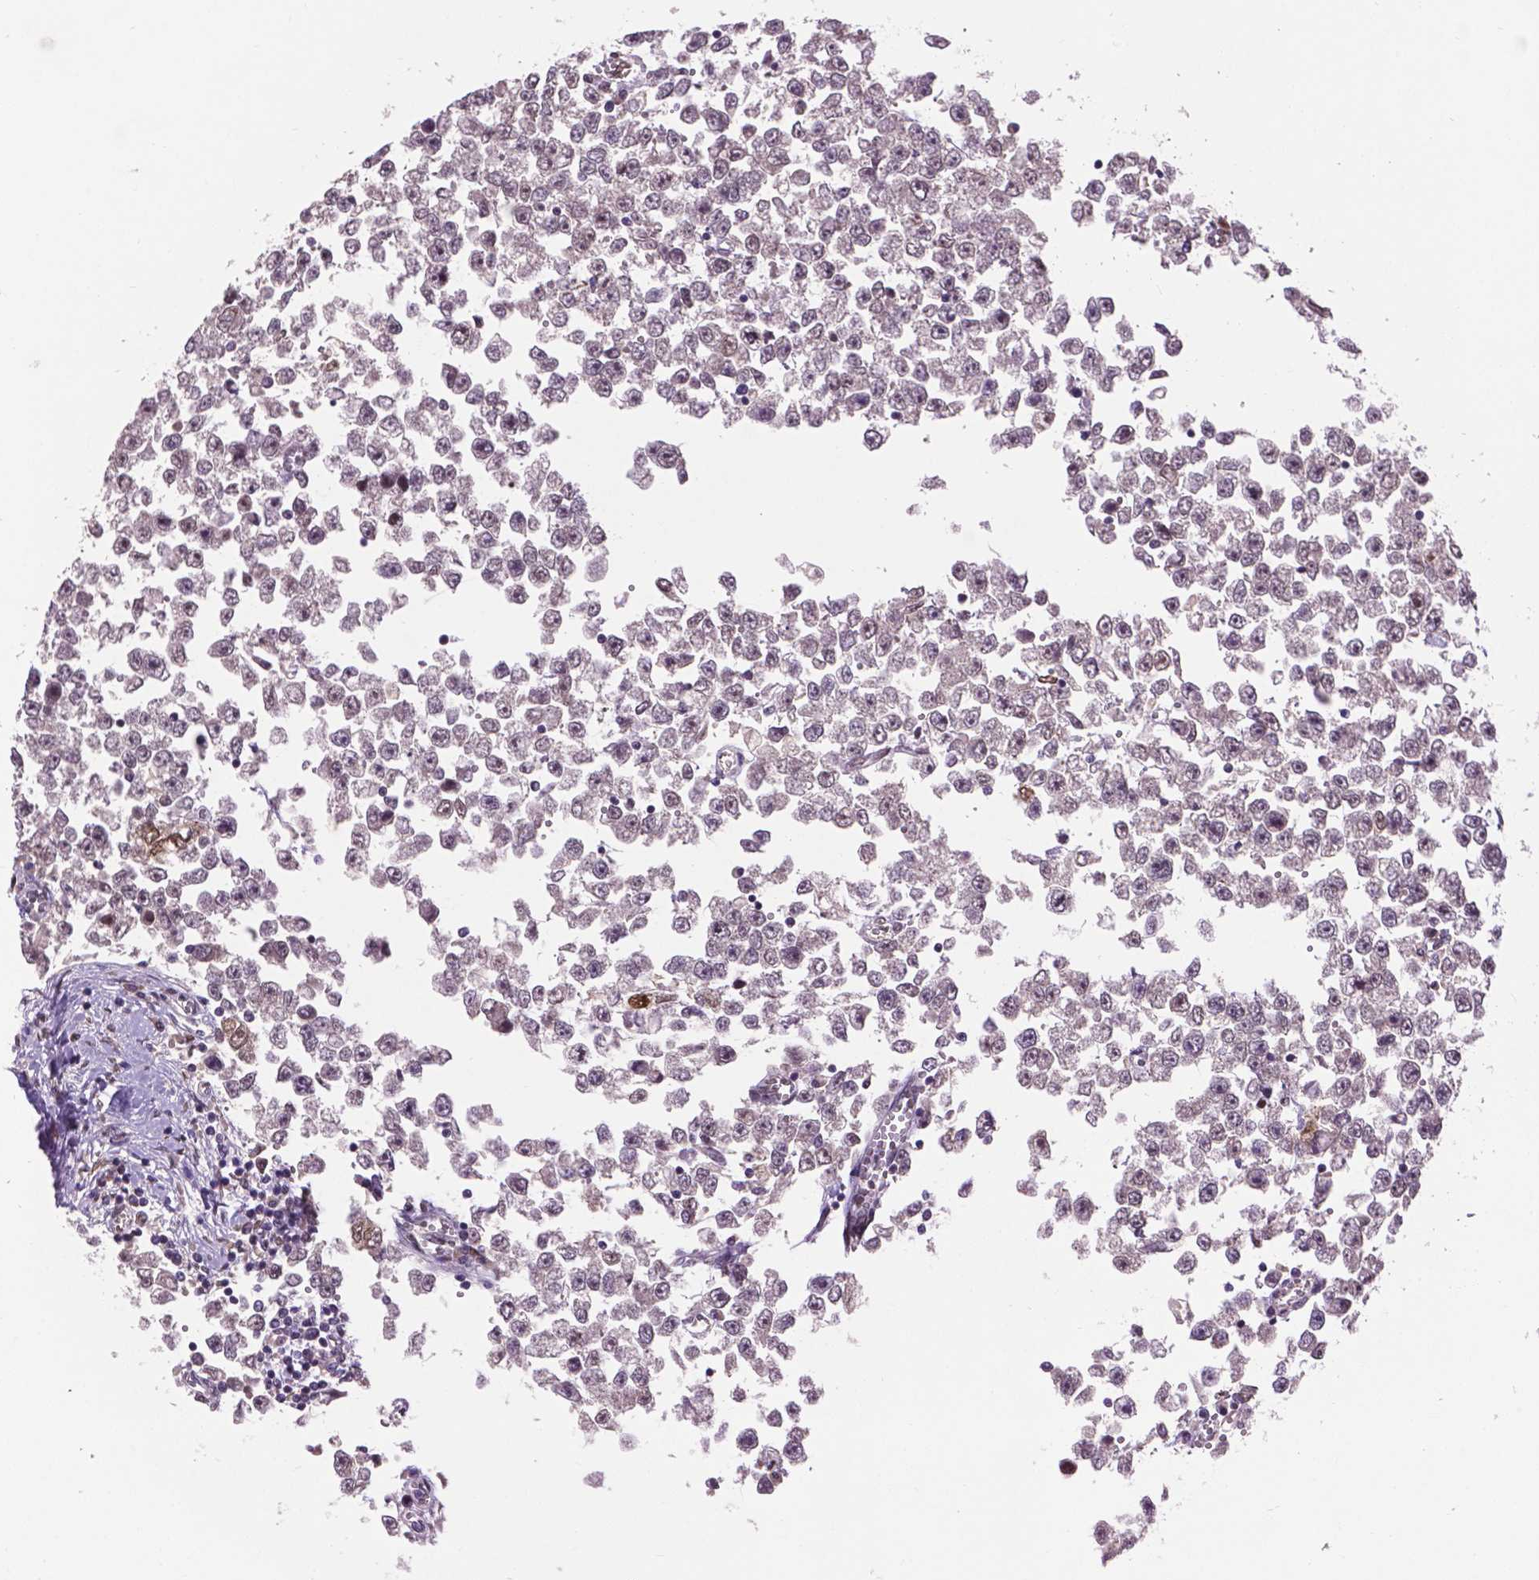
{"staining": {"intensity": "weak", "quantity": ">75%", "location": "nuclear"}, "tissue": "testis cancer", "cell_type": "Tumor cells", "image_type": "cancer", "snomed": [{"axis": "morphology", "description": "Seminoma, NOS"}, {"axis": "topography", "description": "Testis"}], "caption": "An immunohistochemistry histopathology image of neoplastic tissue is shown. Protein staining in brown highlights weak nuclear positivity in testis seminoma within tumor cells.", "gene": "IRF6", "patient": {"sex": "male", "age": 34}}